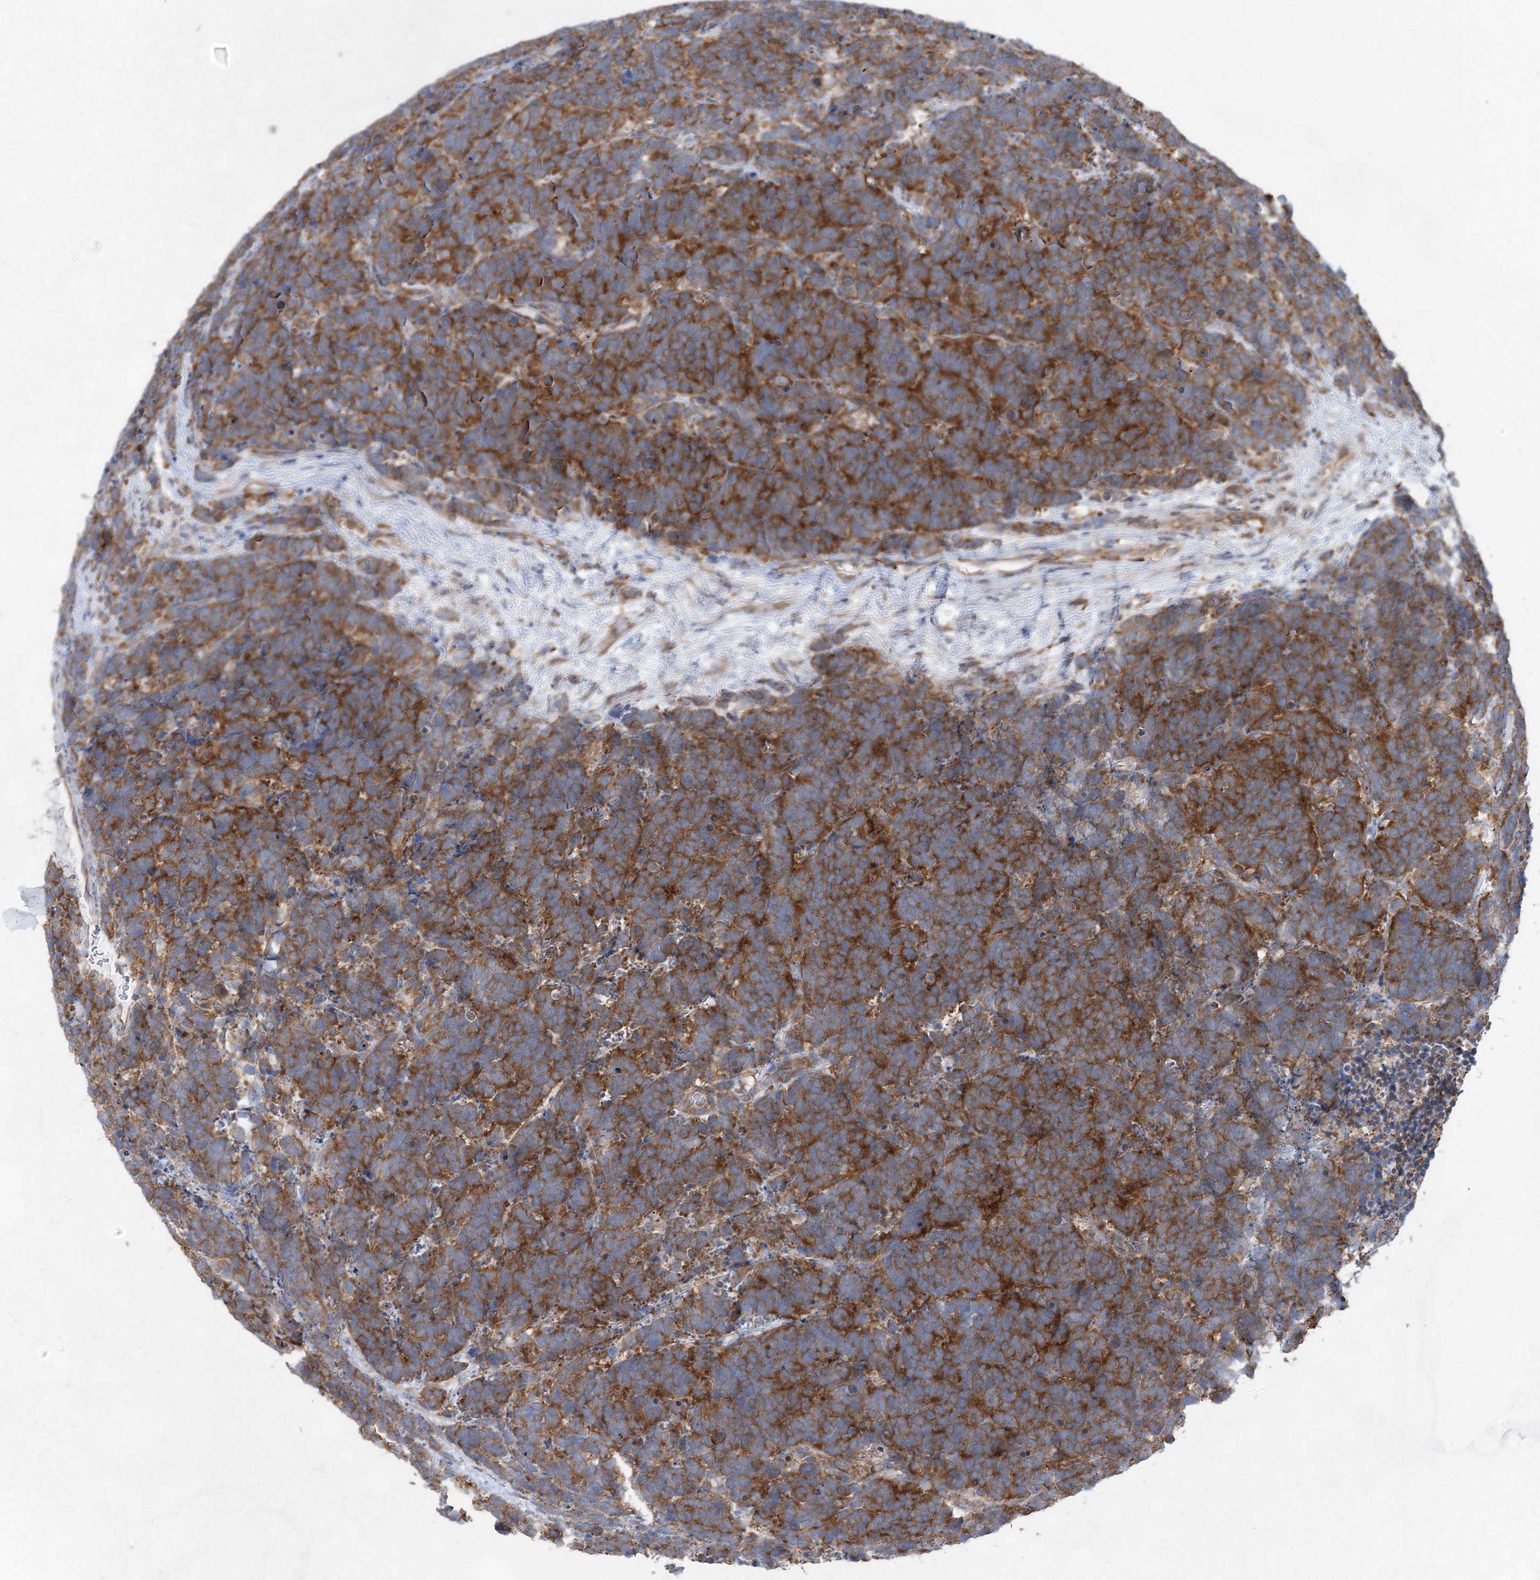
{"staining": {"intensity": "strong", "quantity": ">75%", "location": "cytoplasmic/membranous"}, "tissue": "carcinoid", "cell_type": "Tumor cells", "image_type": "cancer", "snomed": [{"axis": "morphology", "description": "Carcinoma, NOS"}, {"axis": "morphology", "description": "Carcinoid, malignant, NOS"}, {"axis": "topography", "description": "Urinary bladder"}], "caption": "About >75% of tumor cells in carcinoma display strong cytoplasmic/membranous protein positivity as visualized by brown immunohistochemical staining.", "gene": "EIF3A", "patient": {"sex": "male", "age": 57}}